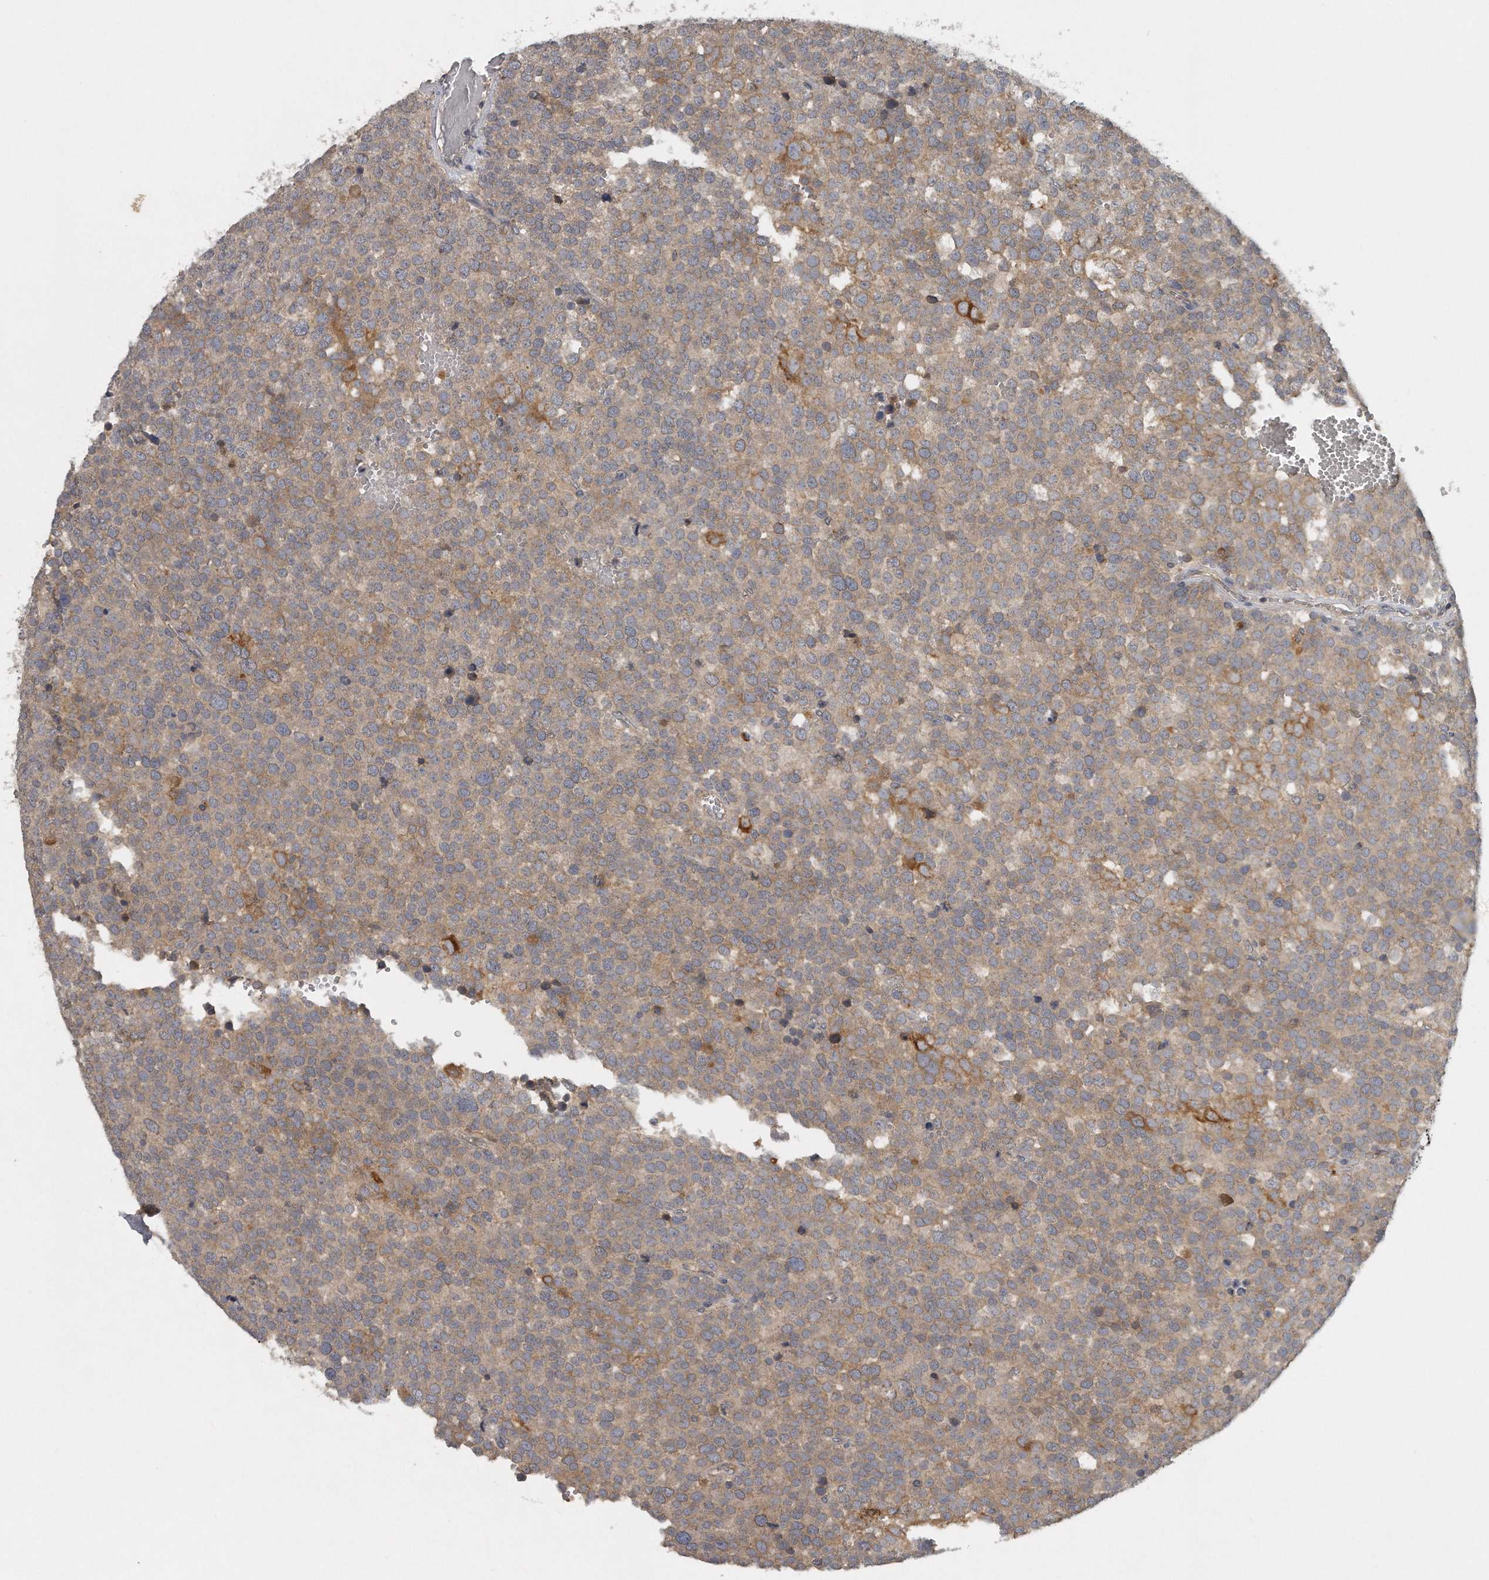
{"staining": {"intensity": "weak", "quantity": ">75%", "location": "cytoplasmic/membranous"}, "tissue": "testis cancer", "cell_type": "Tumor cells", "image_type": "cancer", "snomed": [{"axis": "morphology", "description": "Seminoma, NOS"}, {"axis": "topography", "description": "Testis"}], "caption": "A brown stain shows weak cytoplasmic/membranous staining of a protein in human testis cancer (seminoma) tumor cells.", "gene": "TRAPPC14", "patient": {"sex": "male", "age": 71}}